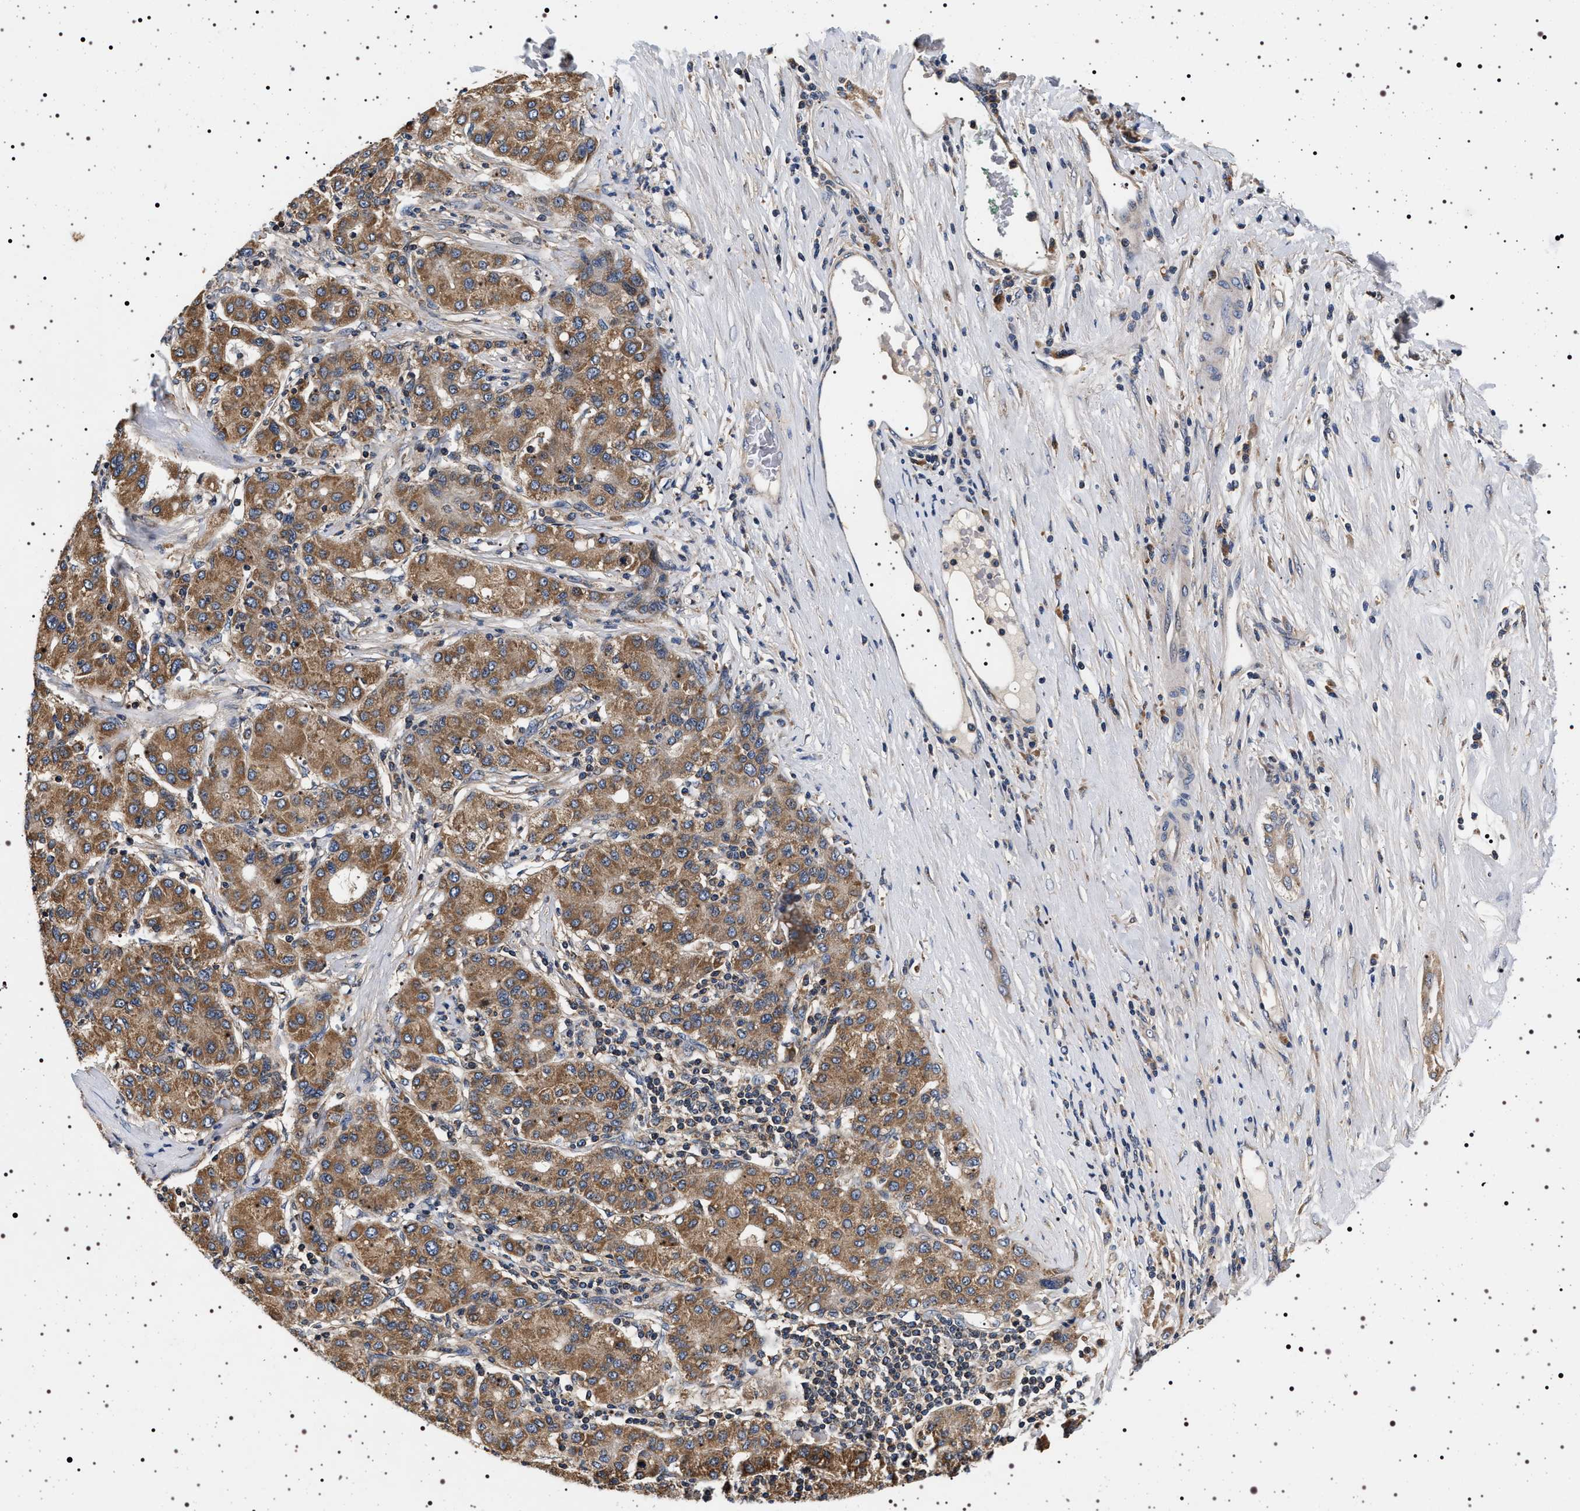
{"staining": {"intensity": "moderate", "quantity": ">75%", "location": "cytoplasmic/membranous"}, "tissue": "liver cancer", "cell_type": "Tumor cells", "image_type": "cancer", "snomed": [{"axis": "morphology", "description": "Carcinoma, Hepatocellular, NOS"}, {"axis": "topography", "description": "Liver"}], "caption": "Protein positivity by immunohistochemistry (IHC) reveals moderate cytoplasmic/membranous expression in approximately >75% of tumor cells in liver hepatocellular carcinoma. (Stains: DAB (3,3'-diaminobenzidine) in brown, nuclei in blue, Microscopy: brightfield microscopy at high magnification).", "gene": "DCBLD2", "patient": {"sex": "male", "age": 65}}